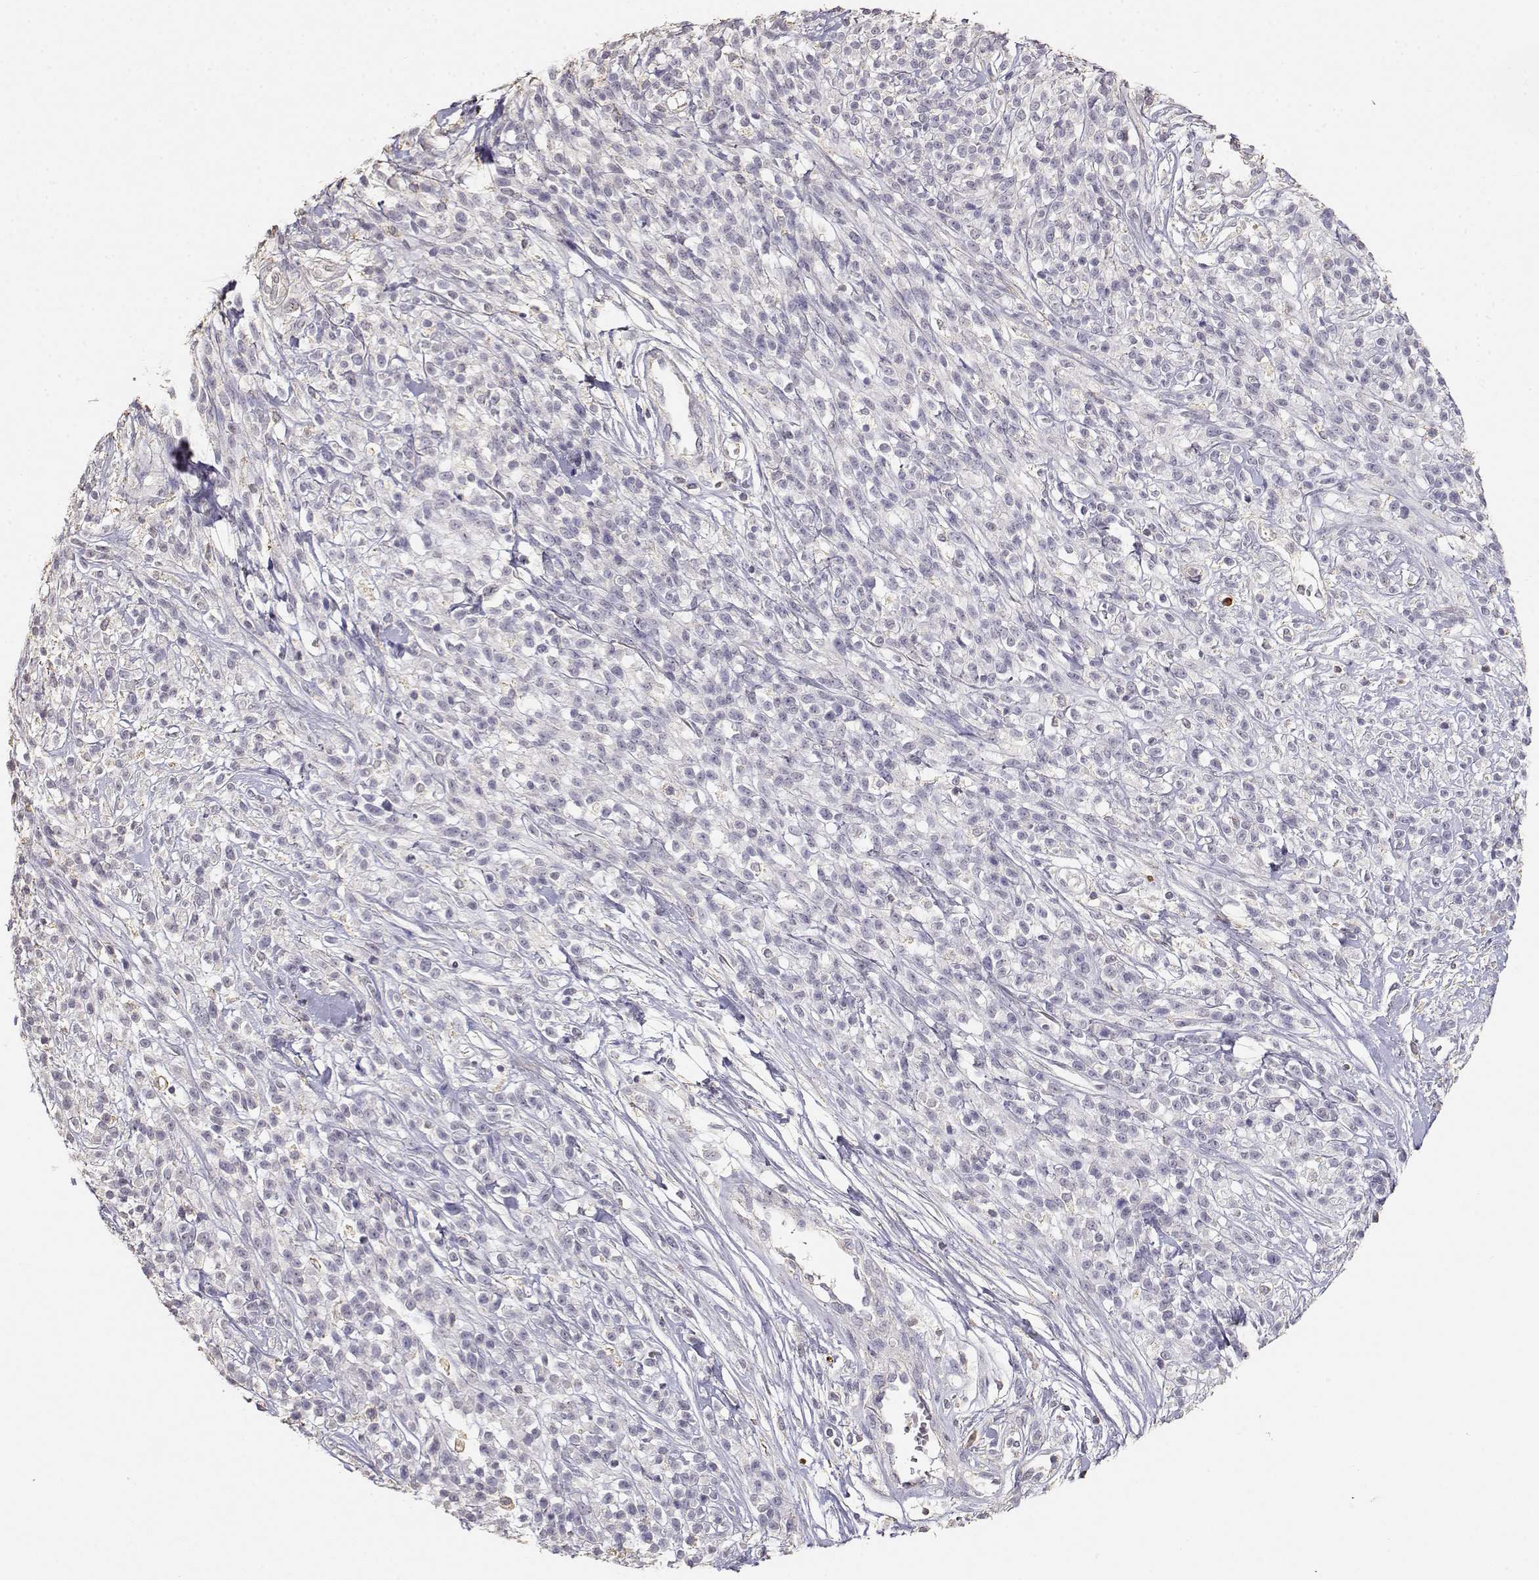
{"staining": {"intensity": "negative", "quantity": "none", "location": "none"}, "tissue": "melanoma", "cell_type": "Tumor cells", "image_type": "cancer", "snomed": [{"axis": "morphology", "description": "Malignant melanoma, NOS"}, {"axis": "topography", "description": "Skin"}, {"axis": "topography", "description": "Skin of trunk"}], "caption": "Tumor cells are negative for protein expression in human malignant melanoma.", "gene": "TNFRSF10C", "patient": {"sex": "male", "age": 74}}